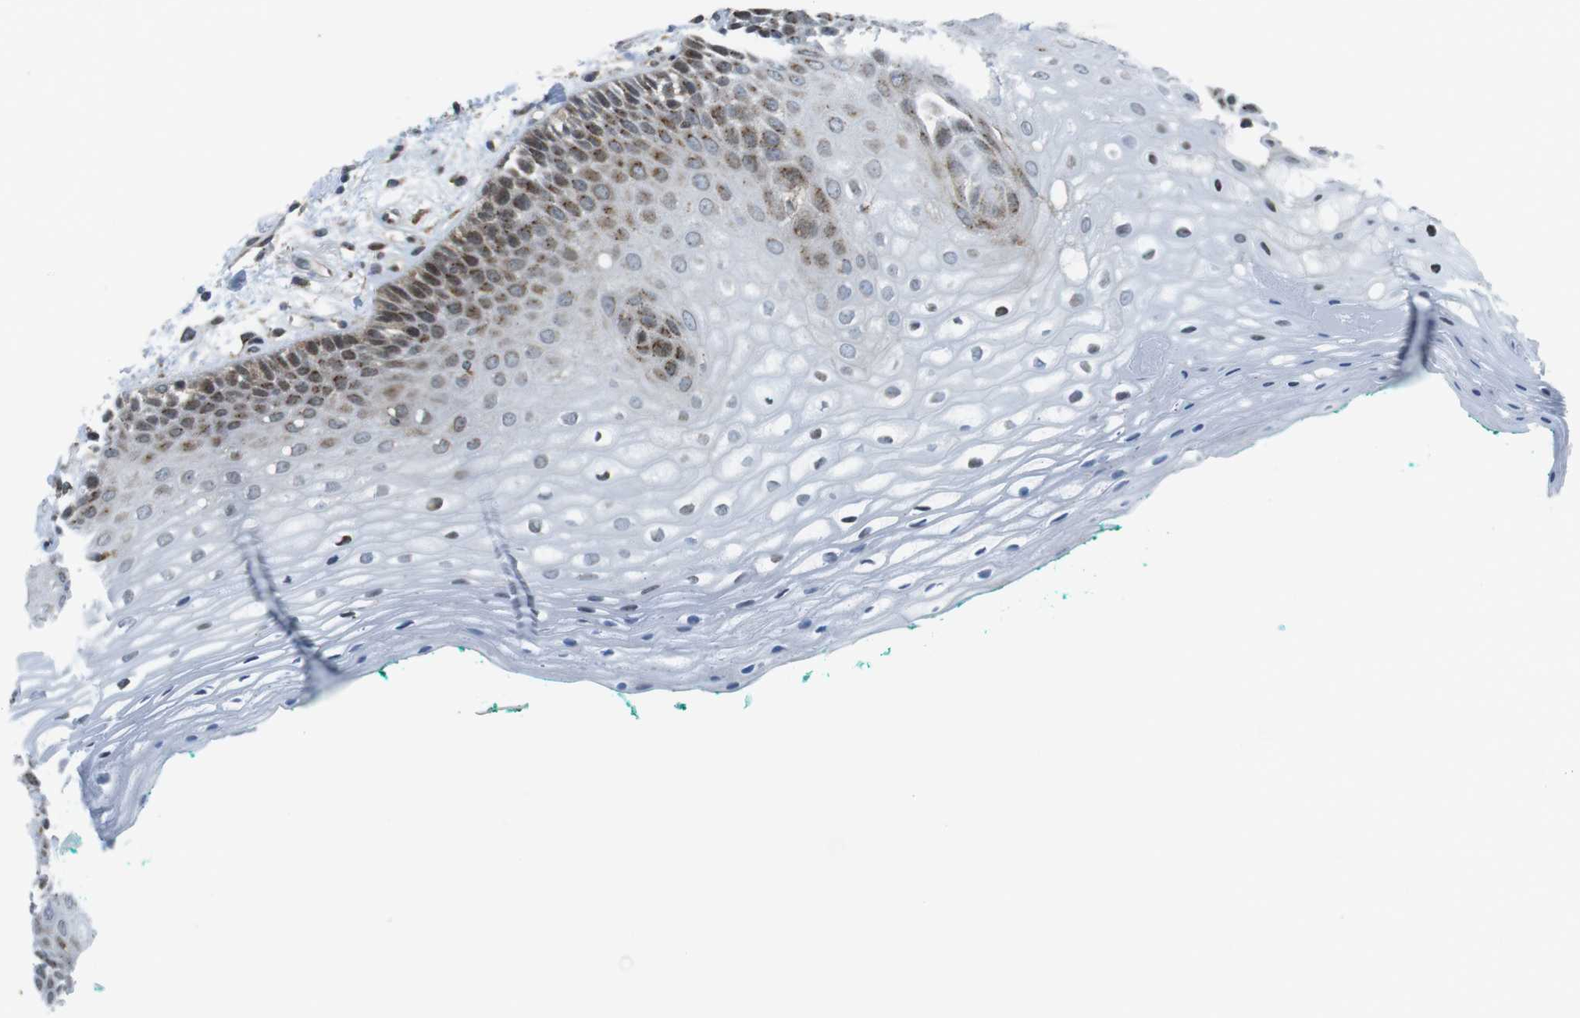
{"staining": {"intensity": "moderate", "quantity": "25%-75%", "location": "cytoplasmic/membranous,nuclear"}, "tissue": "oral mucosa", "cell_type": "Squamous epithelial cells", "image_type": "normal", "snomed": [{"axis": "morphology", "description": "Normal tissue, NOS"}, {"axis": "topography", "description": "Skeletal muscle"}, {"axis": "topography", "description": "Oral tissue"}, {"axis": "topography", "description": "Peripheral nerve tissue"}], "caption": "Protein expression analysis of normal oral mucosa shows moderate cytoplasmic/membranous,nuclear staining in about 25%-75% of squamous epithelial cells. (brown staining indicates protein expression, while blue staining denotes nuclei).", "gene": "CUL7", "patient": {"sex": "female", "age": 84}}